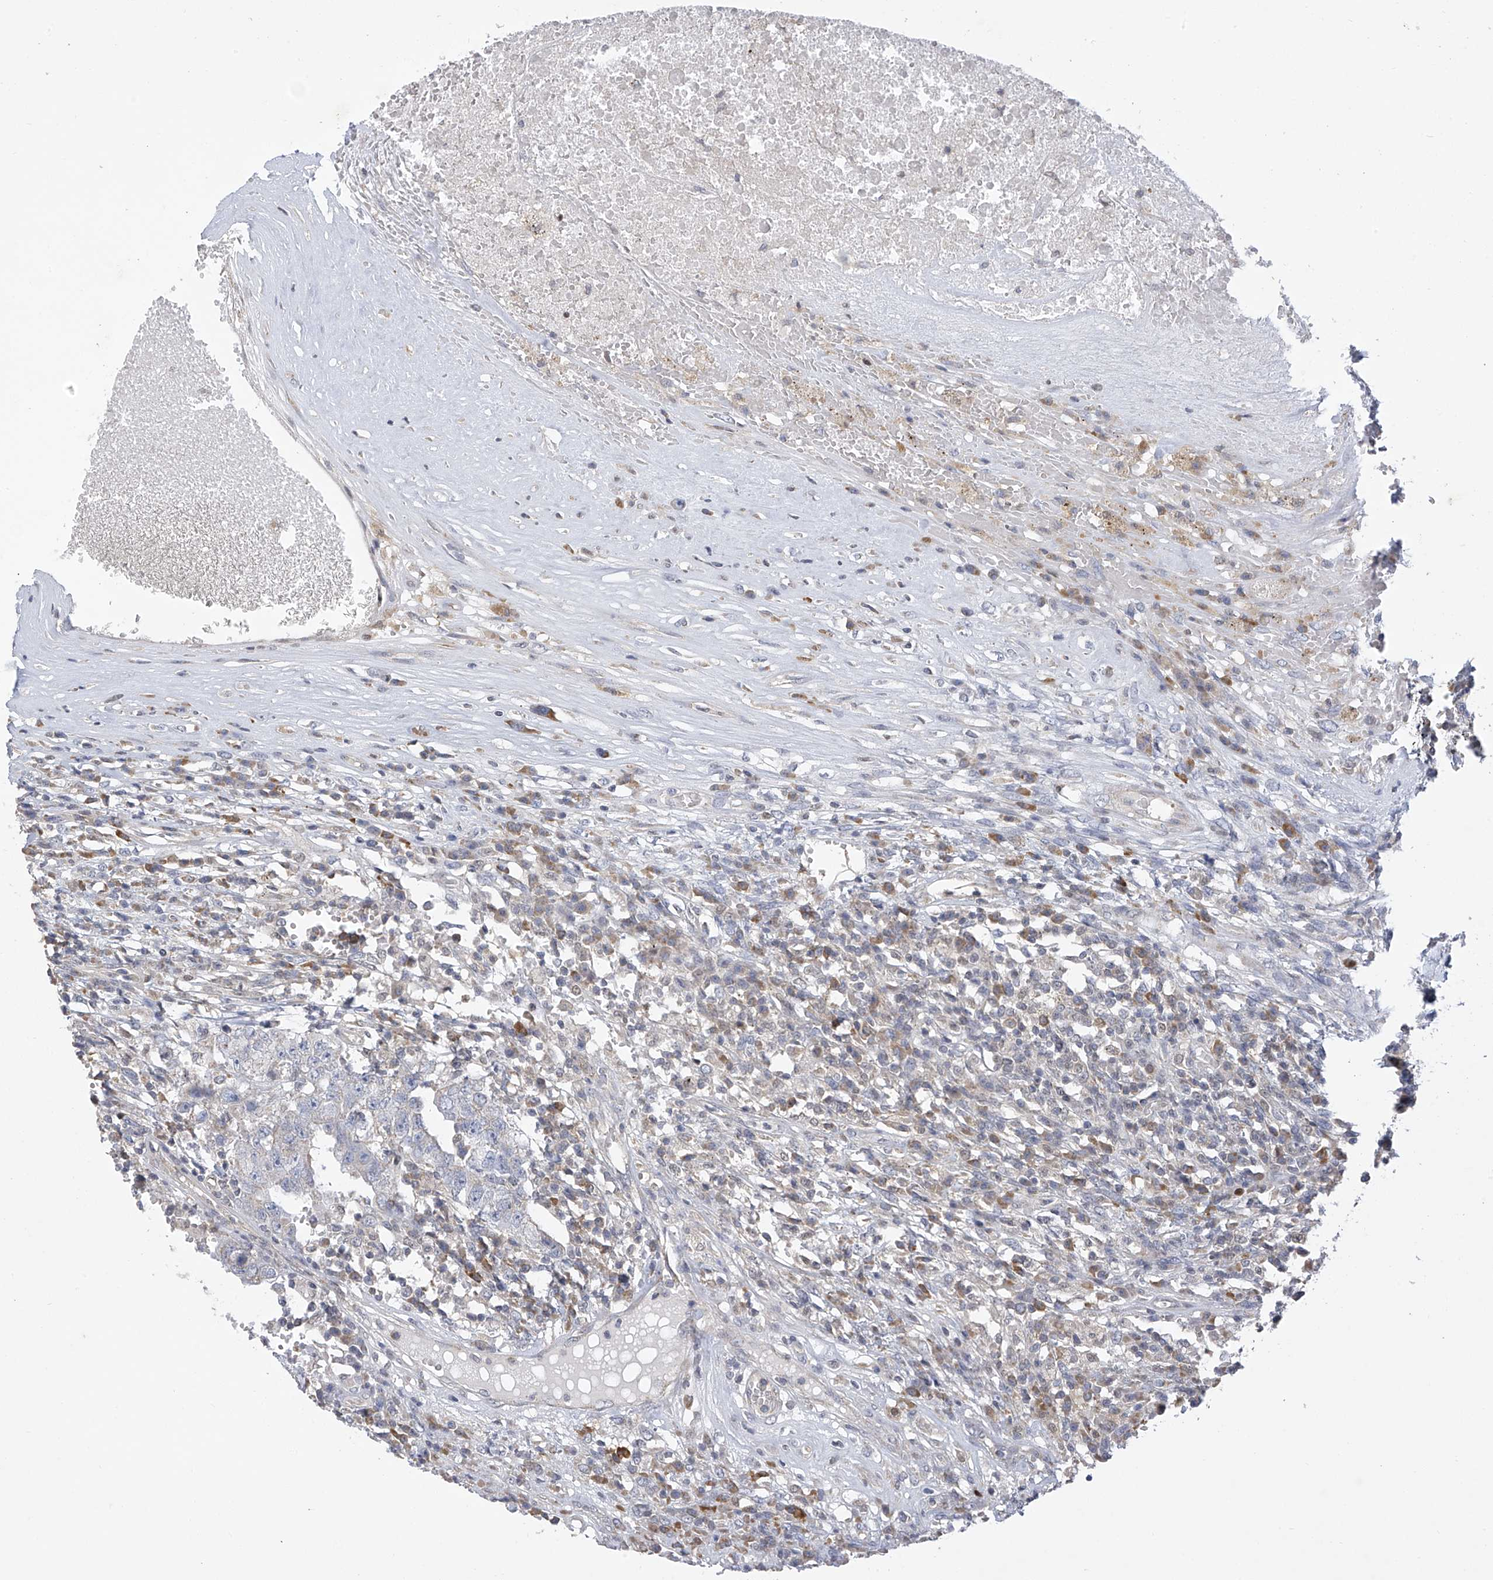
{"staining": {"intensity": "negative", "quantity": "none", "location": "none"}, "tissue": "testis cancer", "cell_type": "Tumor cells", "image_type": "cancer", "snomed": [{"axis": "morphology", "description": "Carcinoma, Embryonal, NOS"}, {"axis": "topography", "description": "Testis"}], "caption": "DAB immunohistochemical staining of human testis cancer (embryonal carcinoma) shows no significant expression in tumor cells.", "gene": "SLCO4A1", "patient": {"sex": "male", "age": 26}}